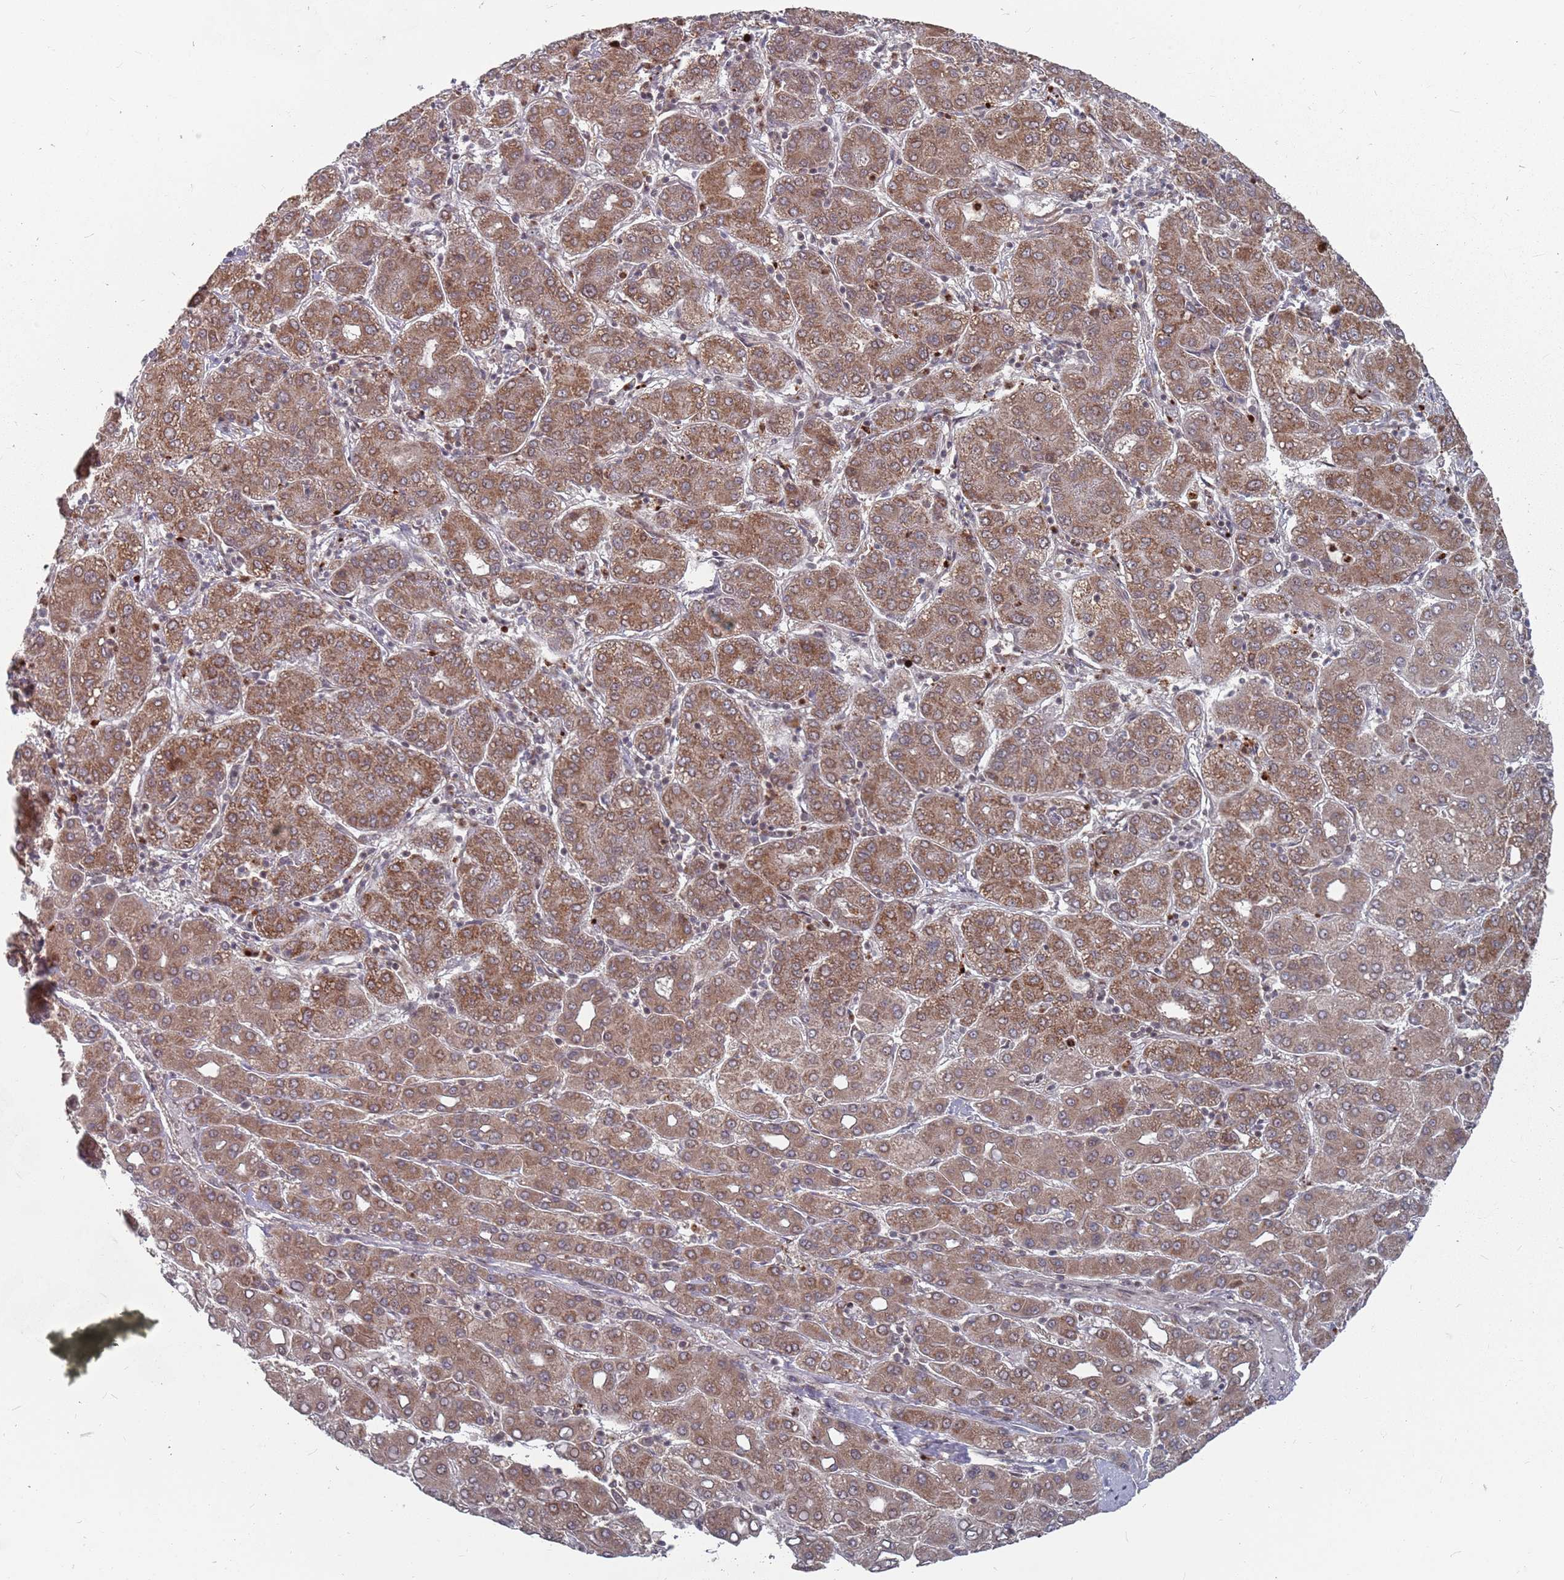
{"staining": {"intensity": "moderate", "quantity": ">75%", "location": "cytoplasmic/membranous"}, "tissue": "liver cancer", "cell_type": "Tumor cells", "image_type": "cancer", "snomed": [{"axis": "morphology", "description": "Carcinoma, Hepatocellular, NOS"}, {"axis": "topography", "description": "Liver"}], "caption": "Liver cancer (hepatocellular carcinoma) was stained to show a protein in brown. There is medium levels of moderate cytoplasmic/membranous staining in approximately >75% of tumor cells.", "gene": "FMO4", "patient": {"sex": "male", "age": 65}}